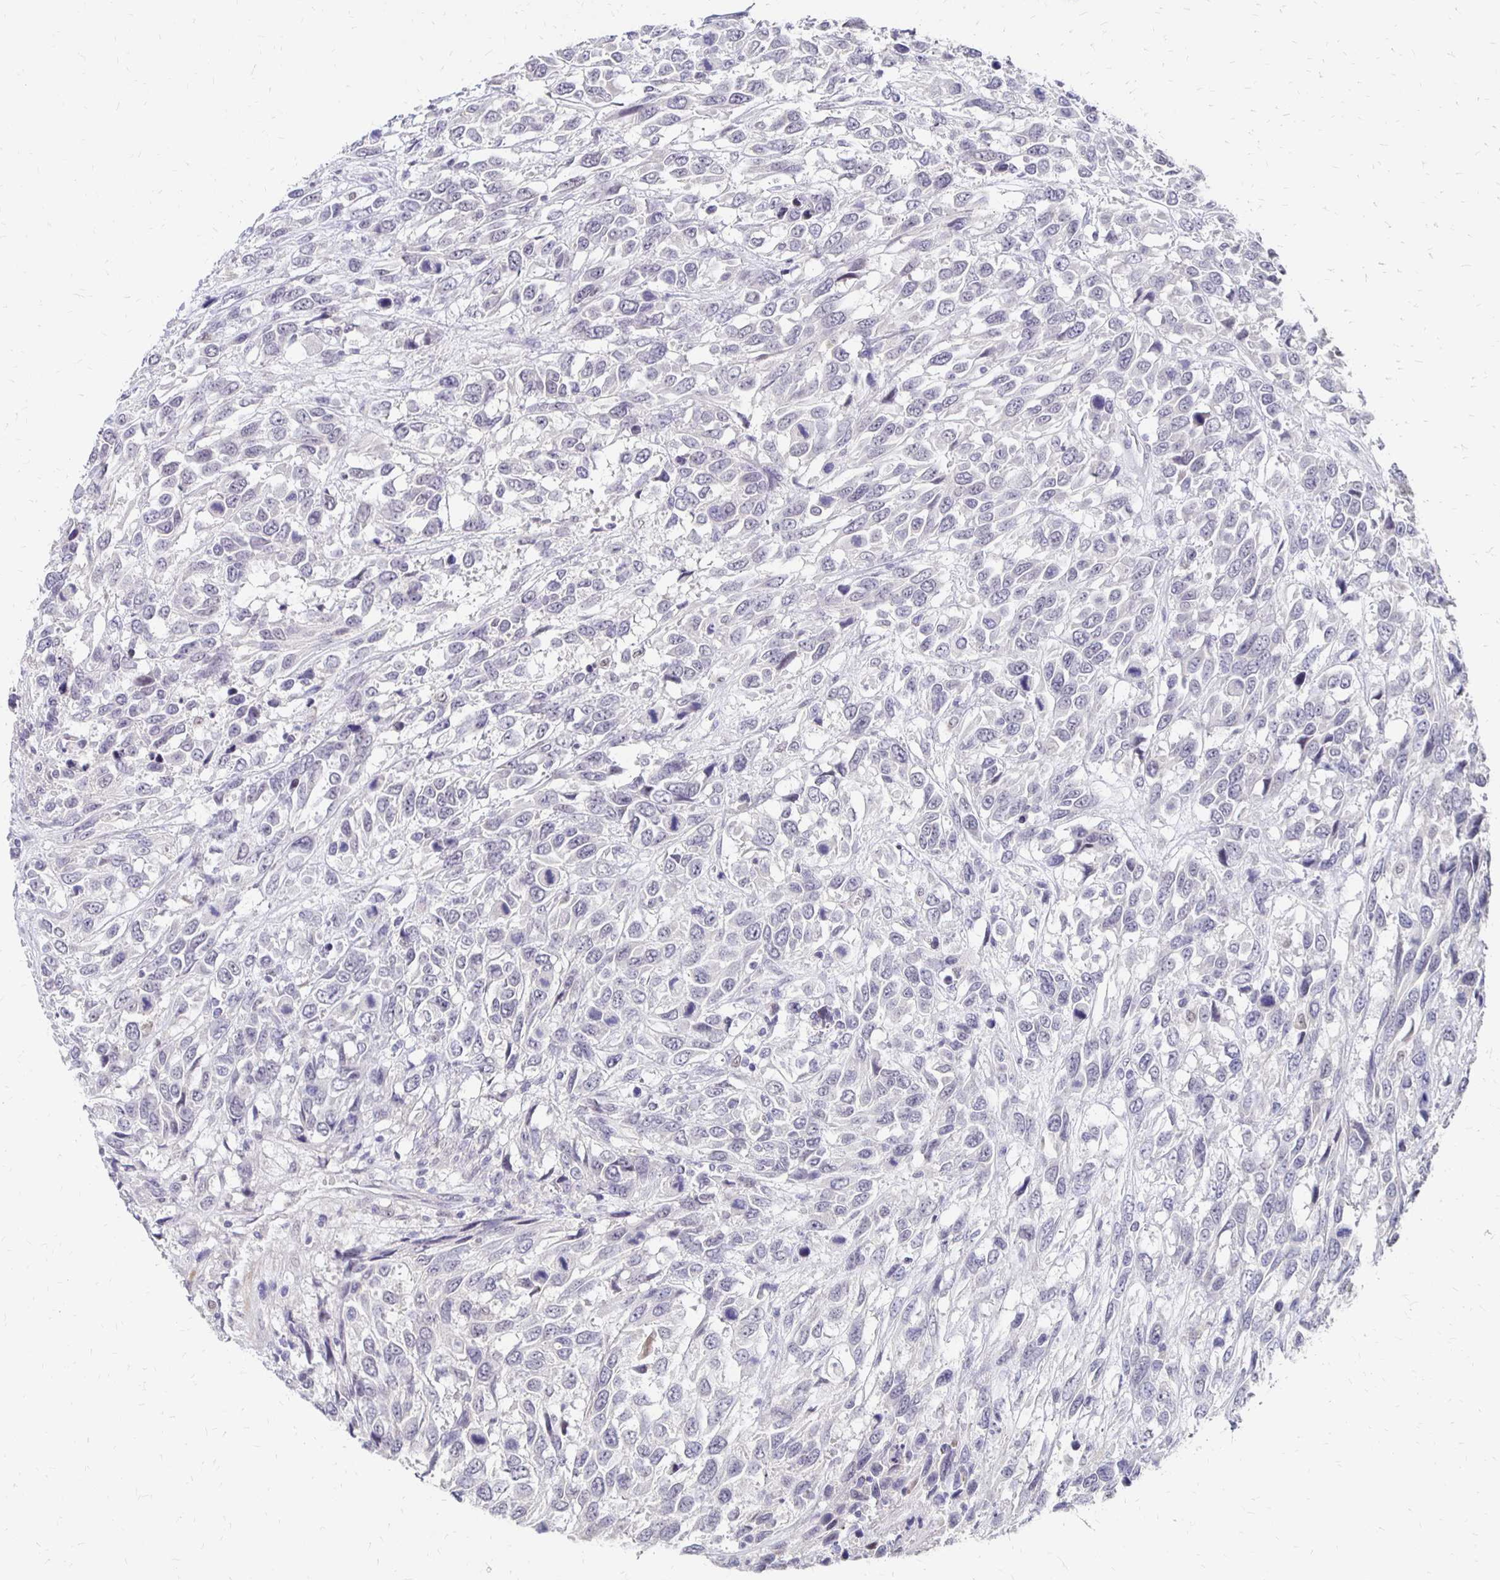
{"staining": {"intensity": "negative", "quantity": "none", "location": "none"}, "tissue": "urothelial cancer", "cell_type": "Tumor cells", "image_type": "cancer", "snomed": [{"axis": "morphology", "description": "Urothelial carcinoma, High grade"}, {"axis": "topography", "description": "Urinary bladder"}], "caption": "High power microscopy image of an IHC histopathology image of urothelial cancer, revealing no significant positivity in tumor cells.", "gene": "ATOSB", "patient": {"sex": "female", "age": 70}}